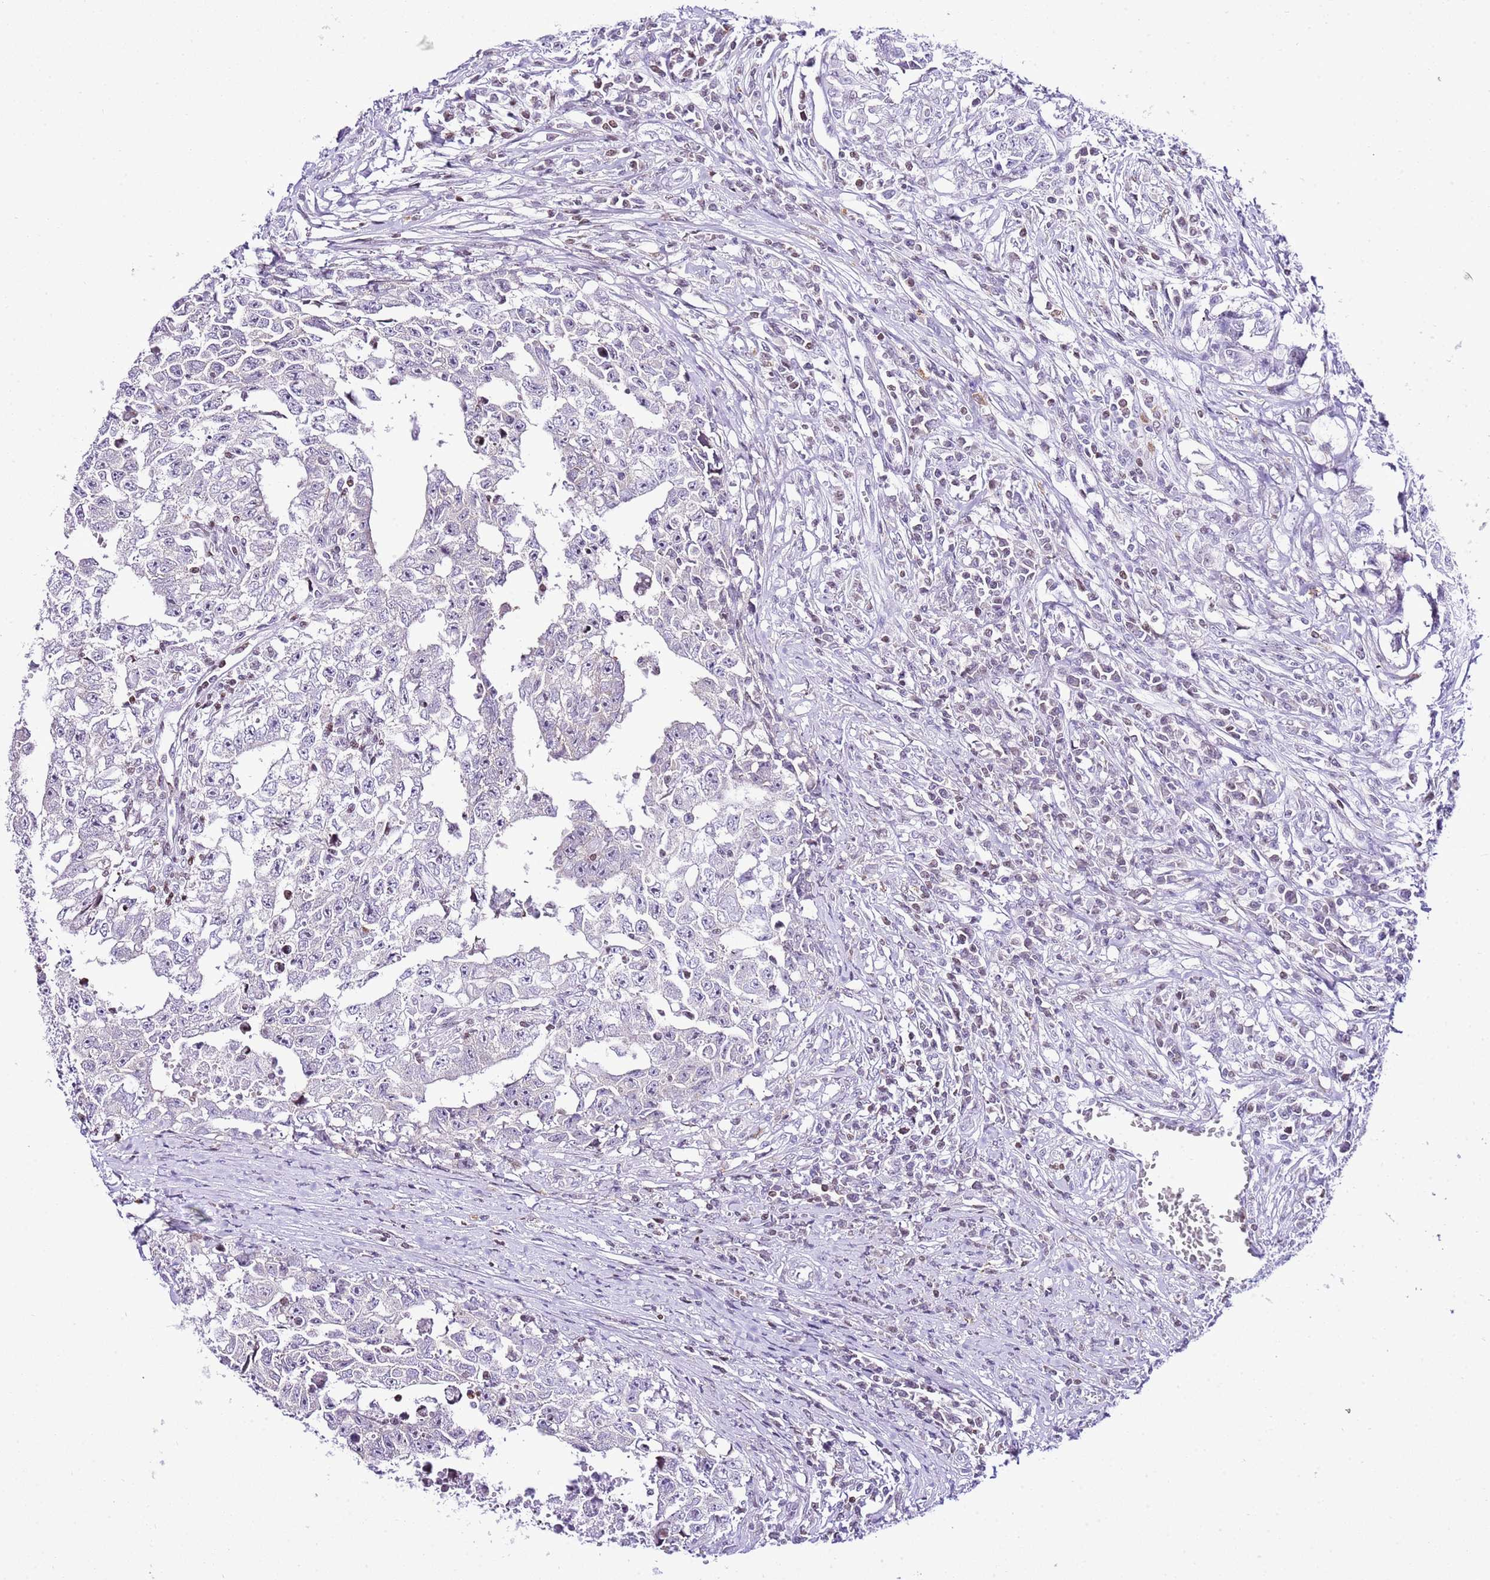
{"staining": {"intensity": "negative", "quantity": "none", "location": "none"}, "tissue": "testis cancer", "cell_type": "Tumor cells", "image_type": "cancer", "snomed": [{"axis": "morphology", "description": "Carcinoma, Embryonal, NOS"}, {"axis": "topography", "description": "Testis"}], "caption": "IHC of testis embryonal carcinoma exhibits no staining in tumor cells.", "gene": "PRR15", "patient": {"sex": "male", "age": 25}}